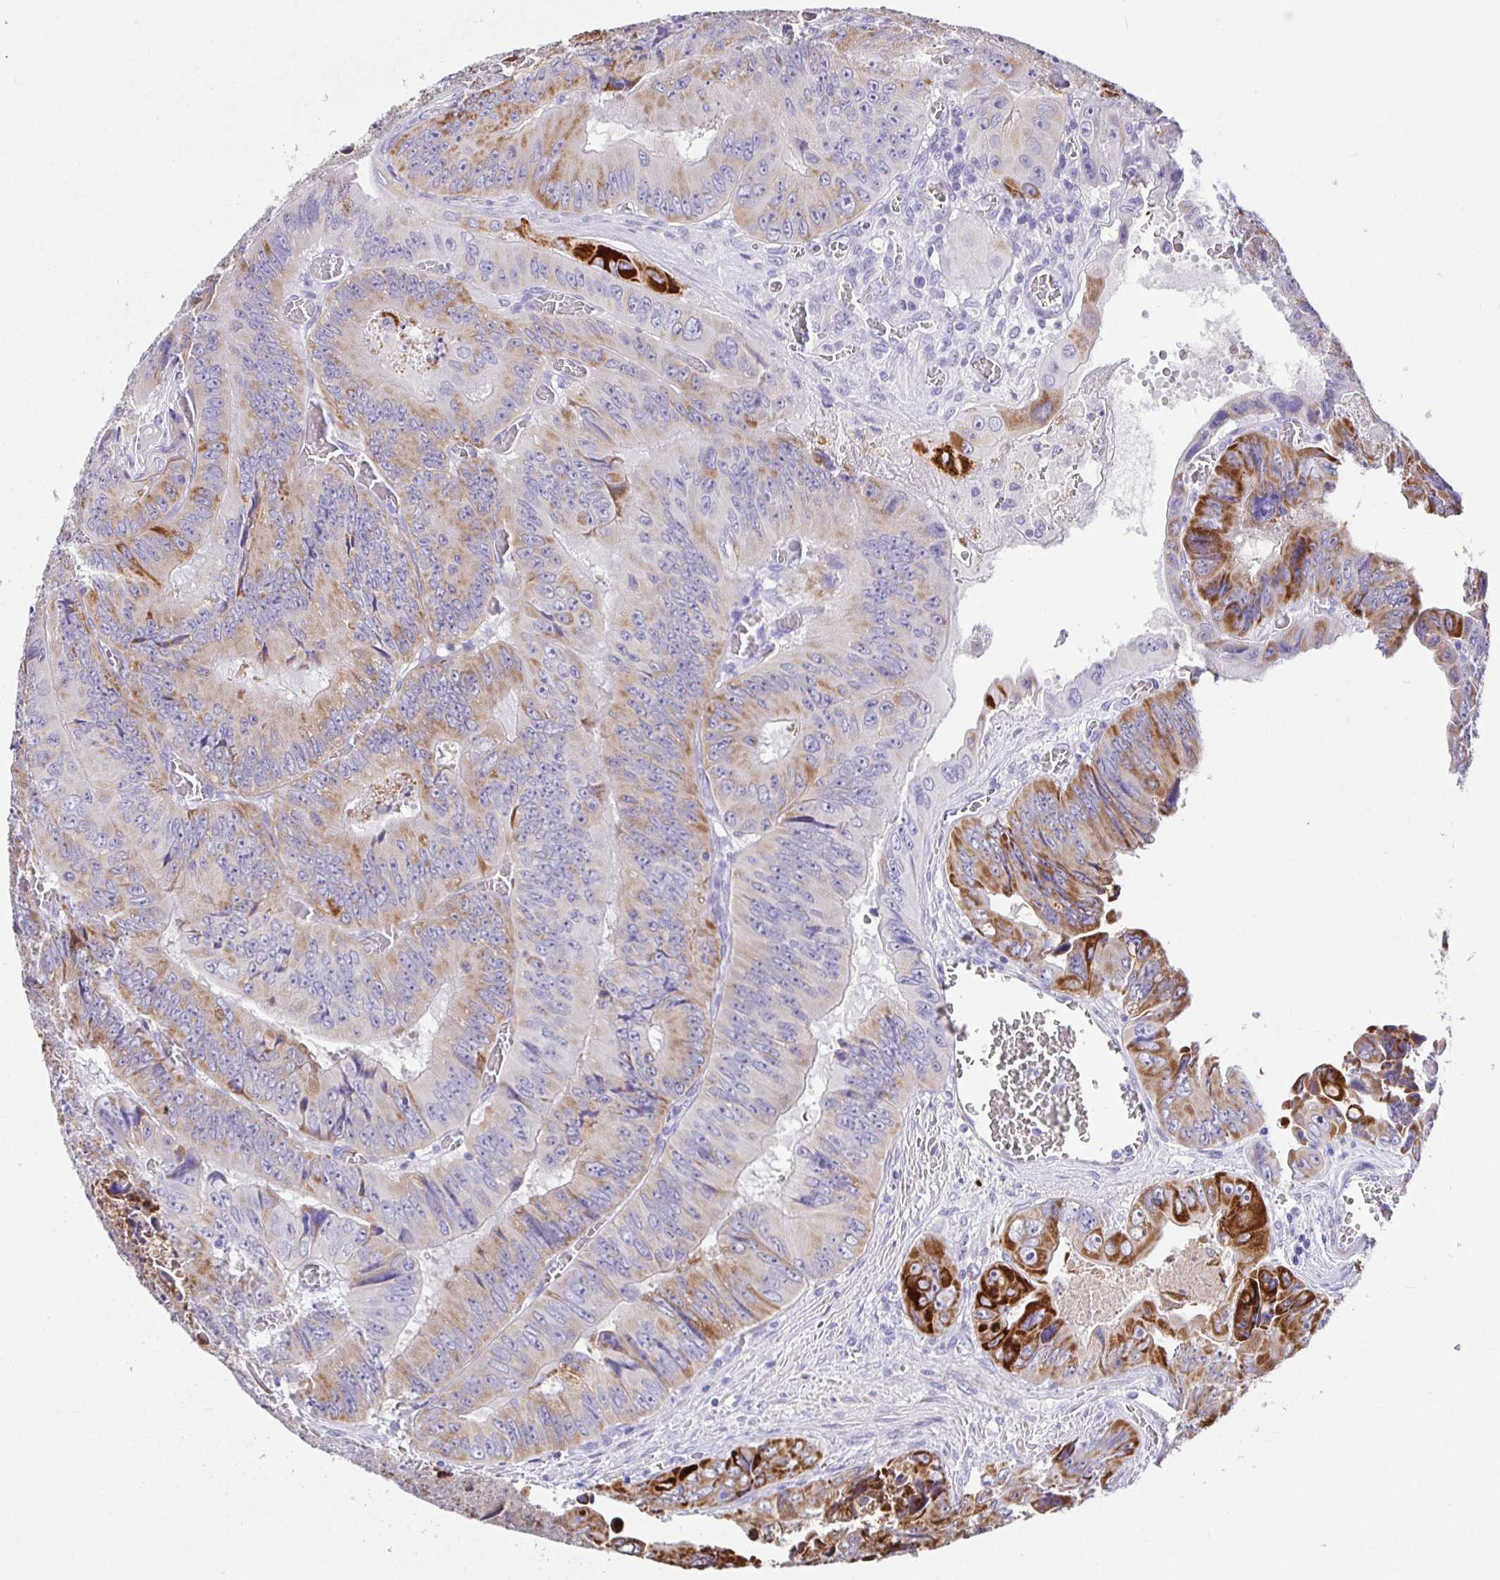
{"staining": {"intensity": "strong", "quantity": "<25%", "location": "cytoplasmic/membranous"}, "tissue": "colorectal cancer", "cell_type": "Tumor cells", "image_type": "cancer", "snomed": [{"axis": "morphology", "description": "Adenocarcinoma, NOS"}, {"axis": "topography", "description": "Colon"}], "caption": "Colorectal cancer (adenocarcinoma) was stained to show a protein in brown. There is medium levels of strong cytoplasmic/membranous positivity in approximately <25% of tumor cells.", "gene": "MAOA", "patient": {"sex": "female", "age": 84}}